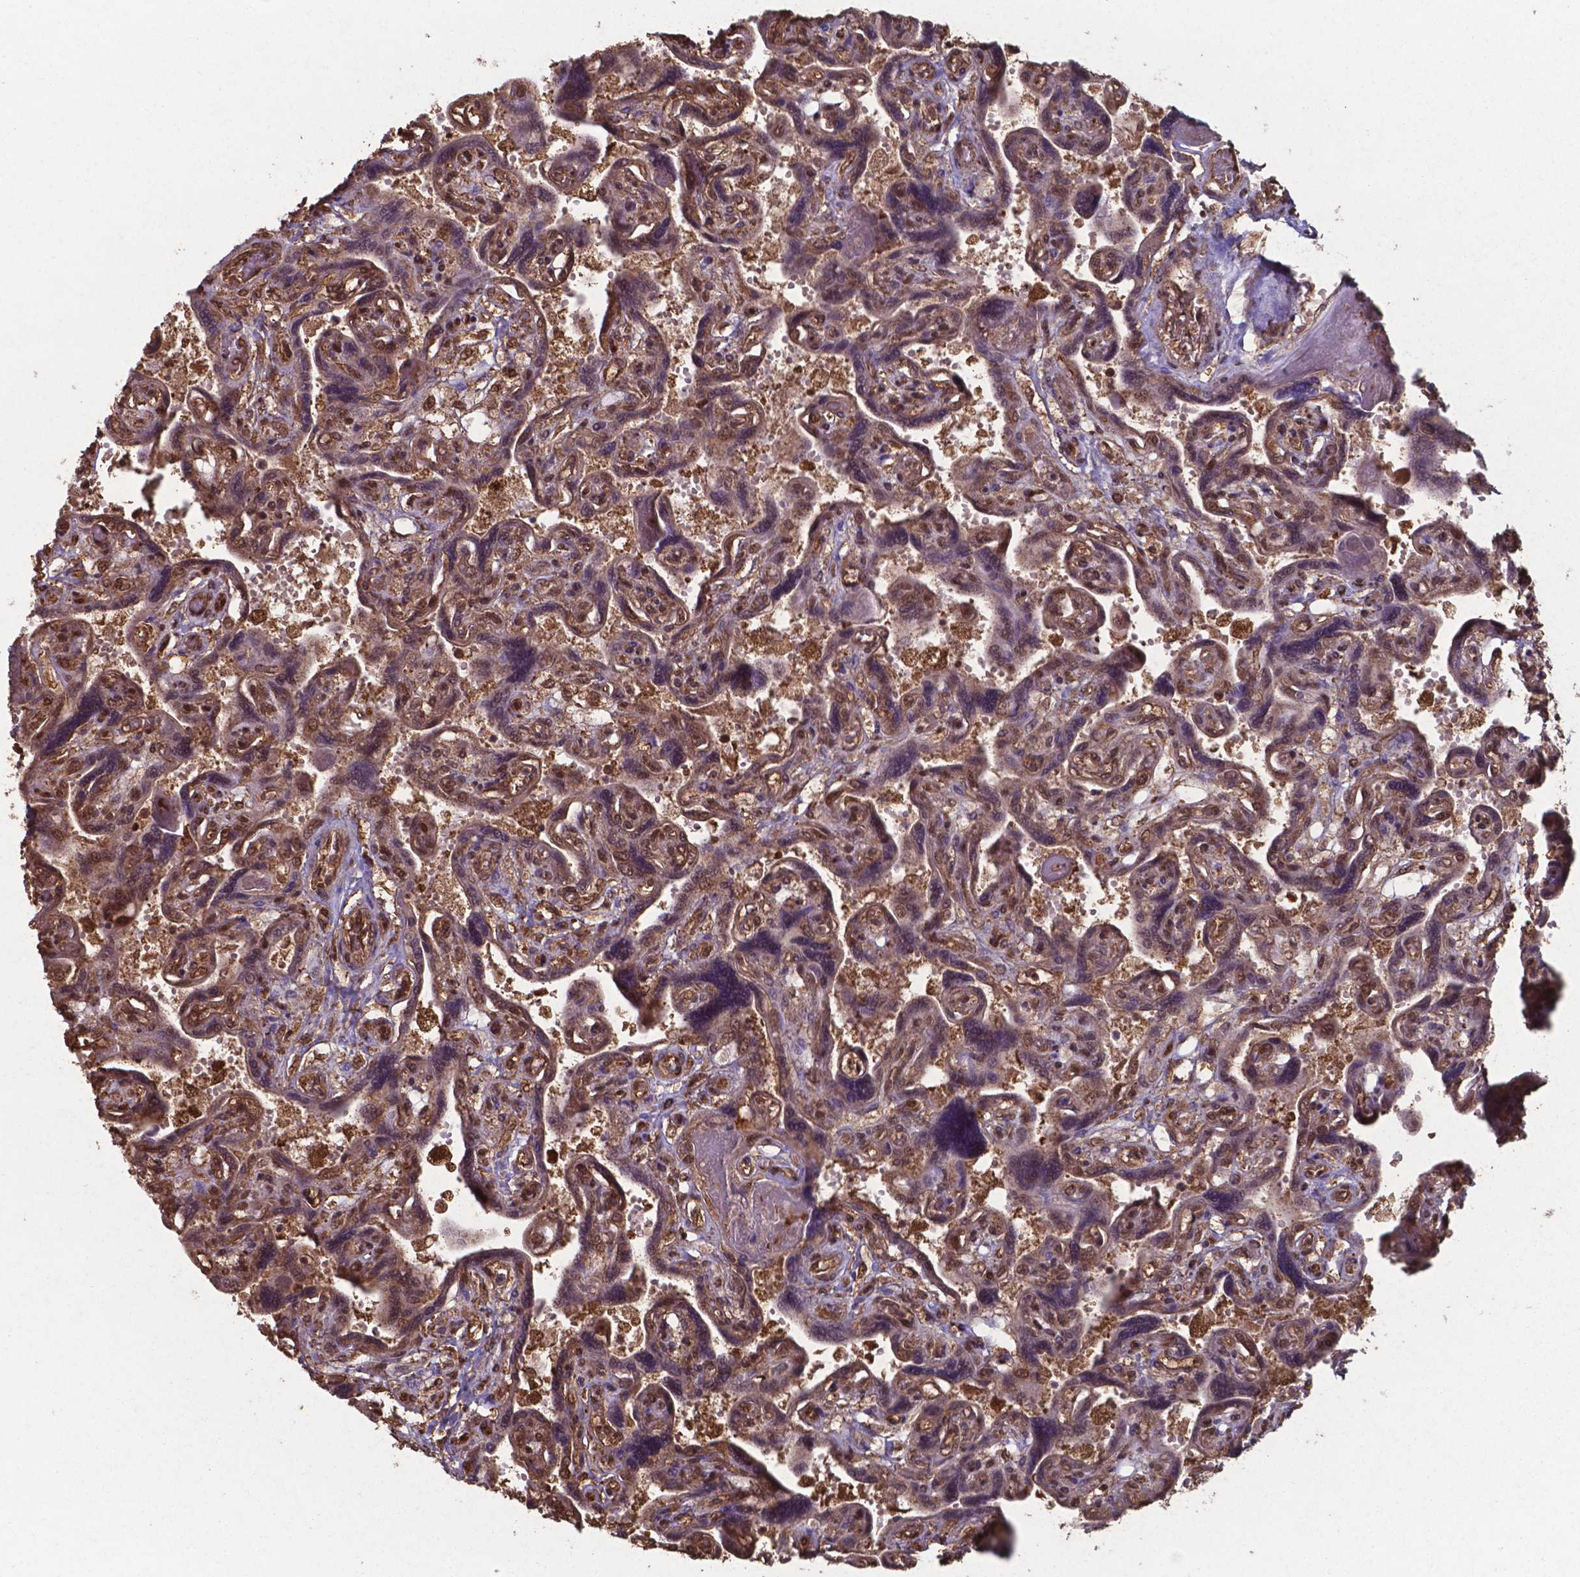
{"staining": {"intensity": "moderate", "quantity": ">75%", "location": "cytoplasmic/membranous,nuclear"}, "tissue": "placenta", "cell_type": "Decidual cells", "image_type": "normal", "snomed": [{"axis": "morphology", "description": "Normal tissue, NOS"}, {"axis": "topography", "description": "Placenta"}], "caption": "A medium amount of moderate cytoplasmic/membranous,nuclear expression is present in approximately >75% of decidual cells in benign placenta. (Stains: DAB (3,3'-diaminobenzidine) in brown, nuclei in blue, Microscopy: brightfield microscopy at high magnification).", "gene": "CHP2", "patient": {"sex": "female", "age": 32}}